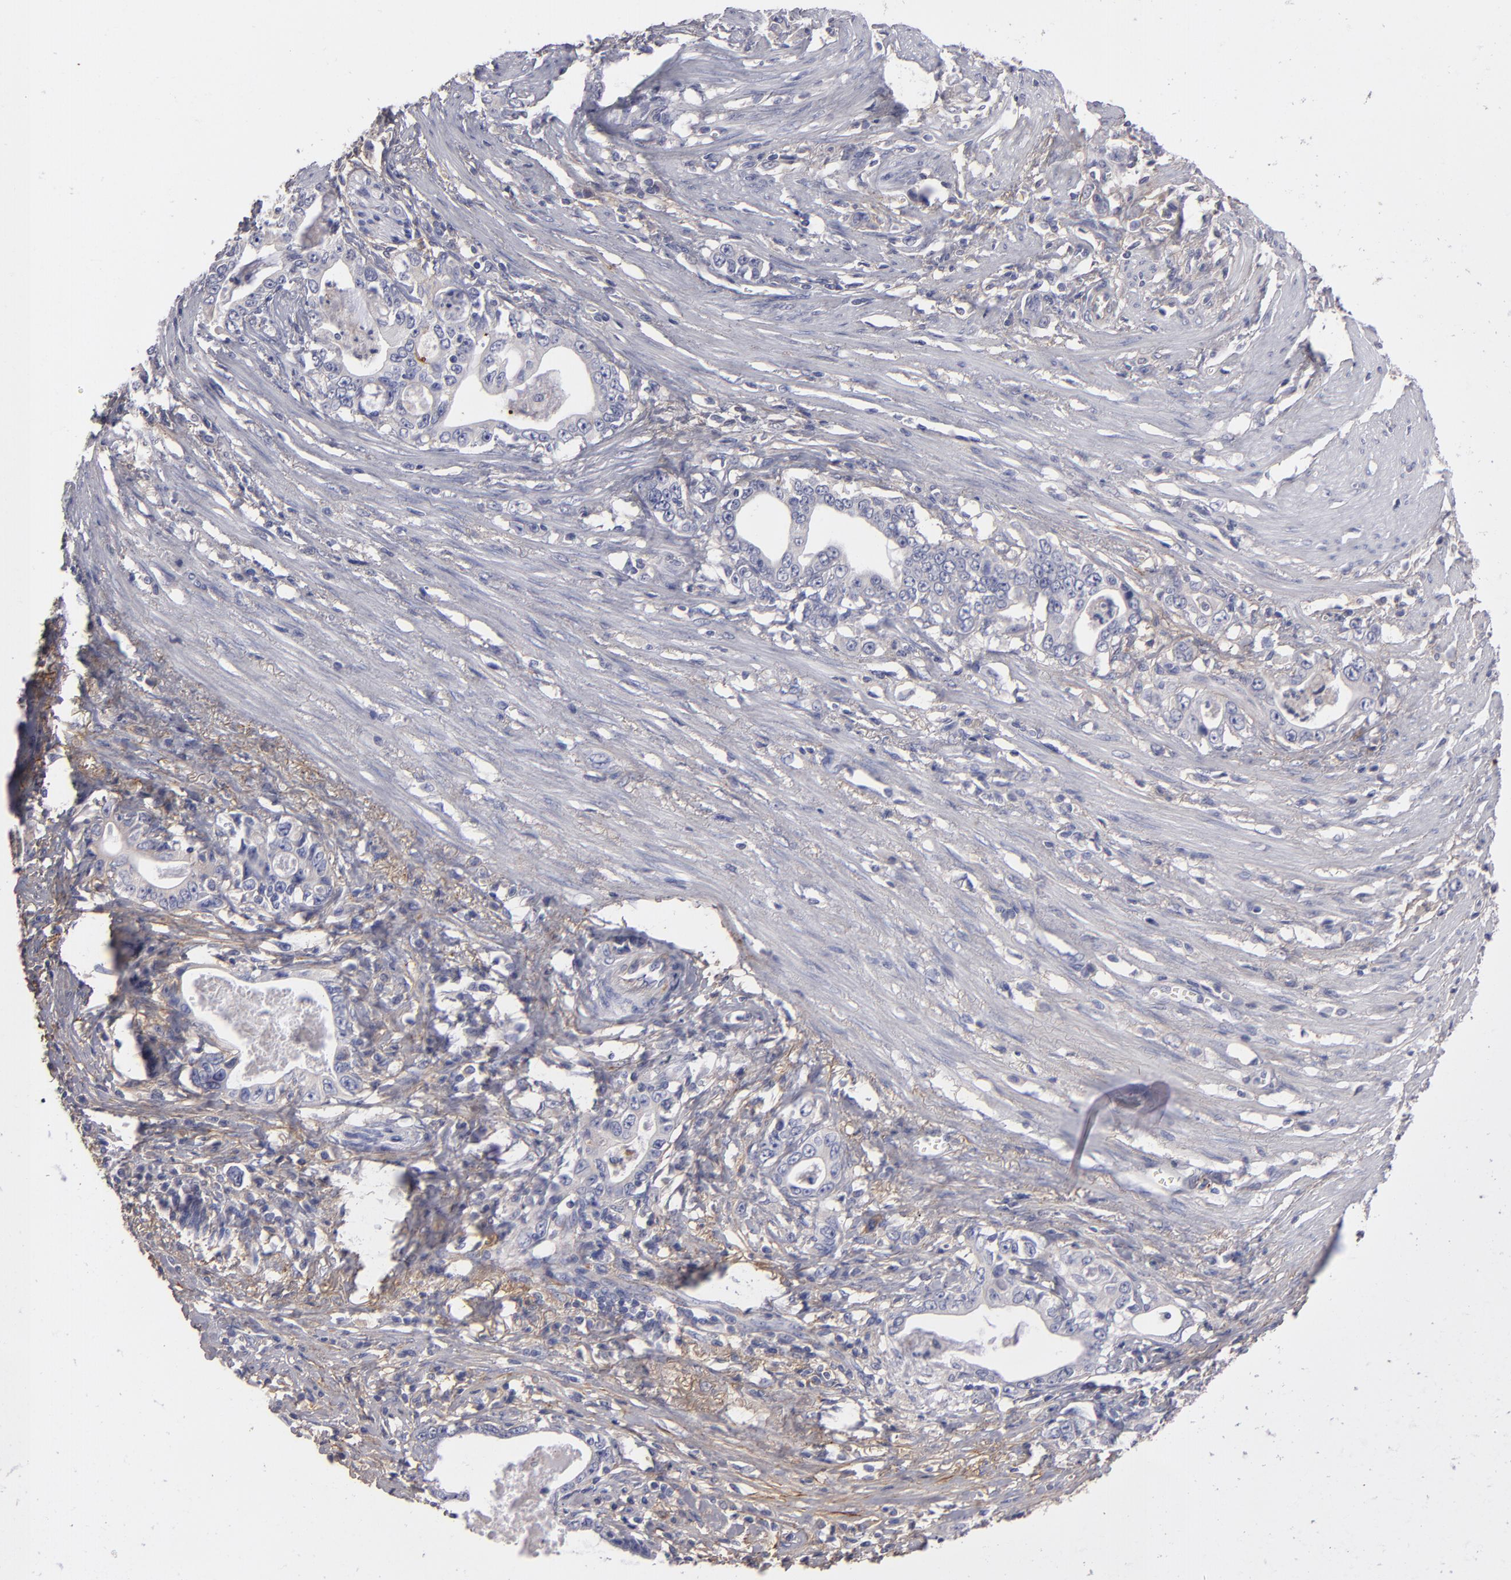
{"staining": {"intensity": "negative", "quantity": "none", "location": "none"}, "tissue": "stomach cancer", "cell_type": "Tumor cells", "image_type": "cancer", "snomed": [{"axis": "morphology", "description": "Adenocarcinoma, NOS"}, {"axis": "topography", "description": "Stomach, lower"}], "caption": "Tumor cells show no significant staining in stomach adenocarcinoma.", "gene": "FBLN1", "patient": {"sex": "female", "age": 72}}